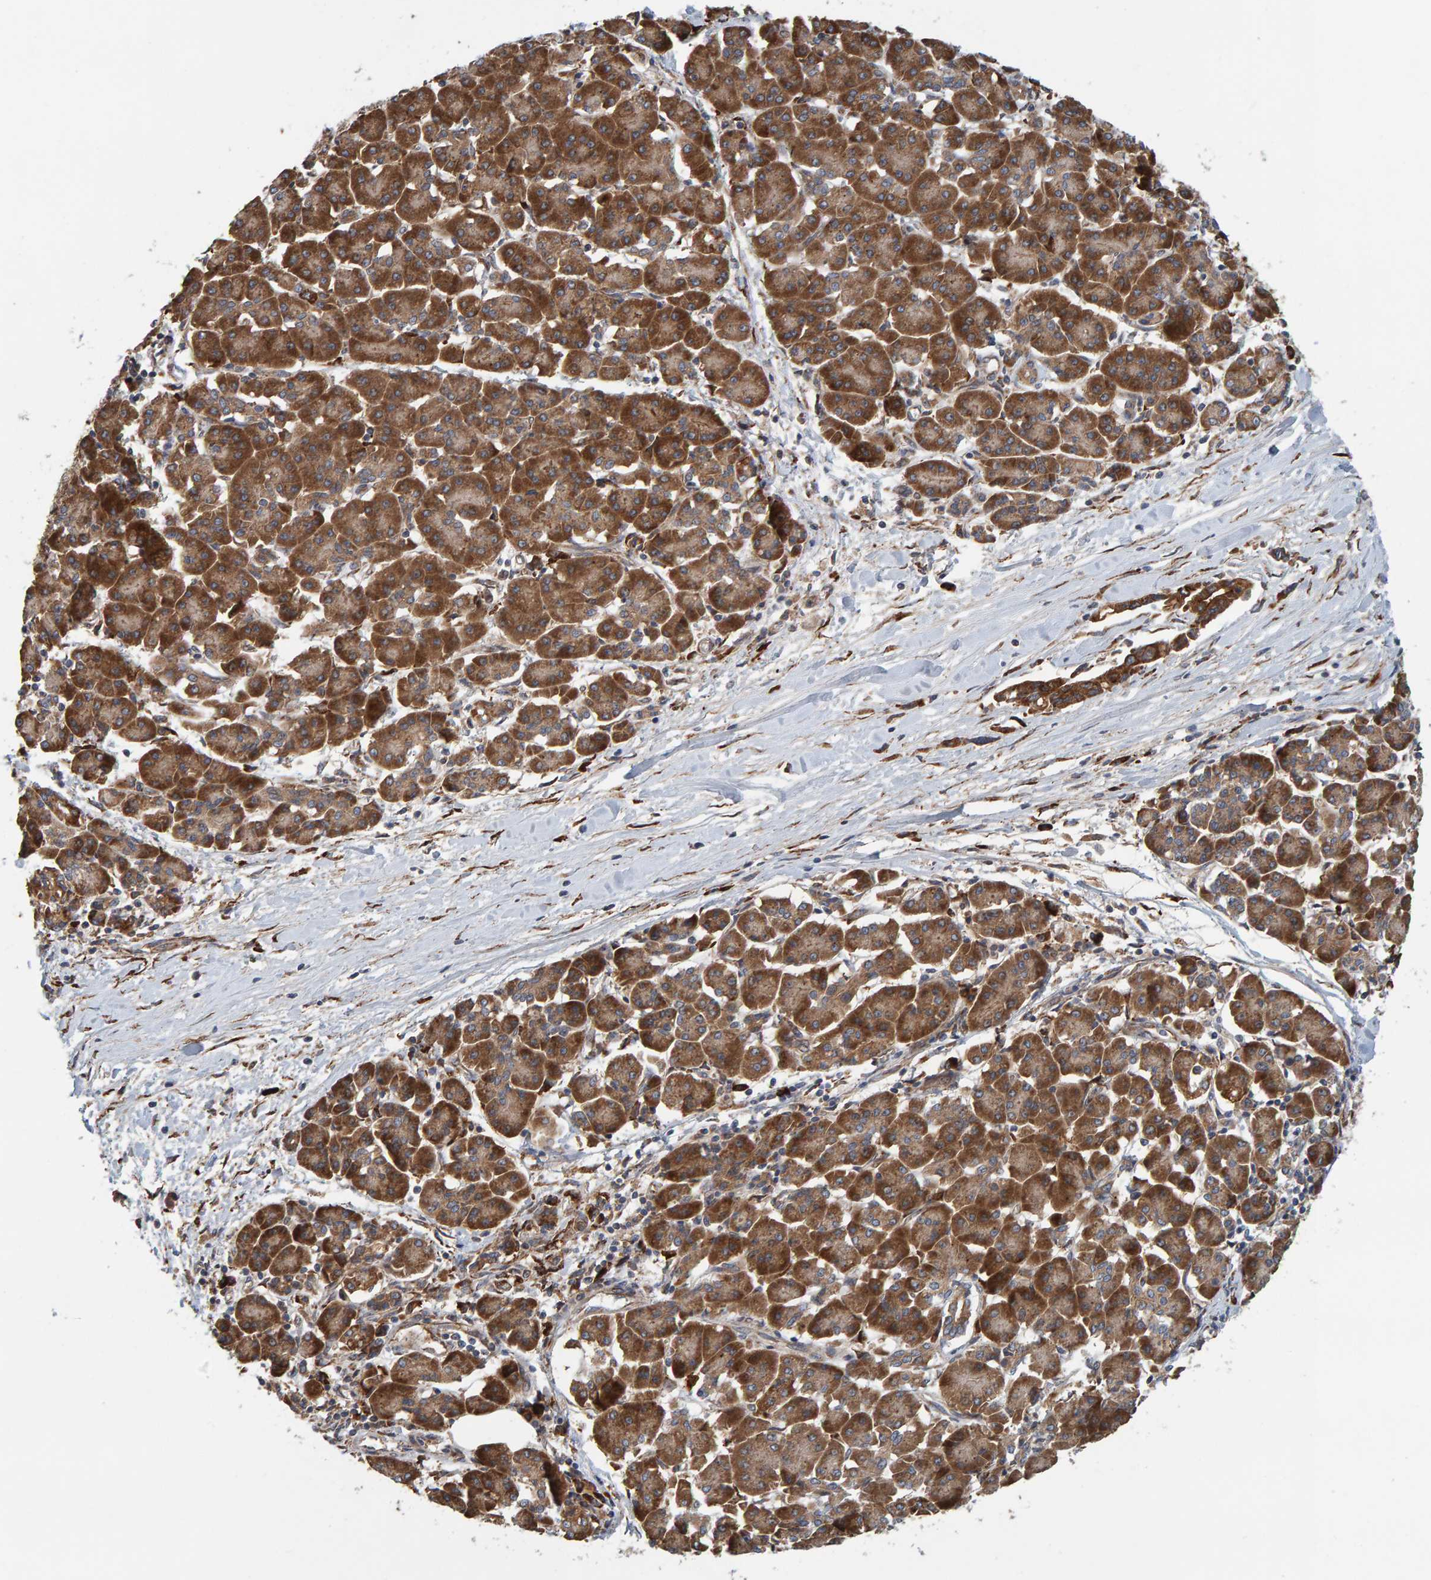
{"staining": {"intensity": "strong", "quantity": ">75%", "location": "cytoplasmic/membranous"}, "tissue": "pancreatic cancer", "cell_type": "Tumor cells", "image_type": "cancer", "snomed": [{"axis": "morphology", "description": "Adenocarcinoma, NOS"}, {"axis": "topography", "description": "Pancreas"}], "caption": "Strong cytoplasmic/membranous staining is identified in about >75% of tumor cells in adenocarcinoma (pancreatic). (DAB IHC with brightfield microscopy, high magnification).", "gene": "BAIAP2", "patient": {"sex": "female", "age": 57}}